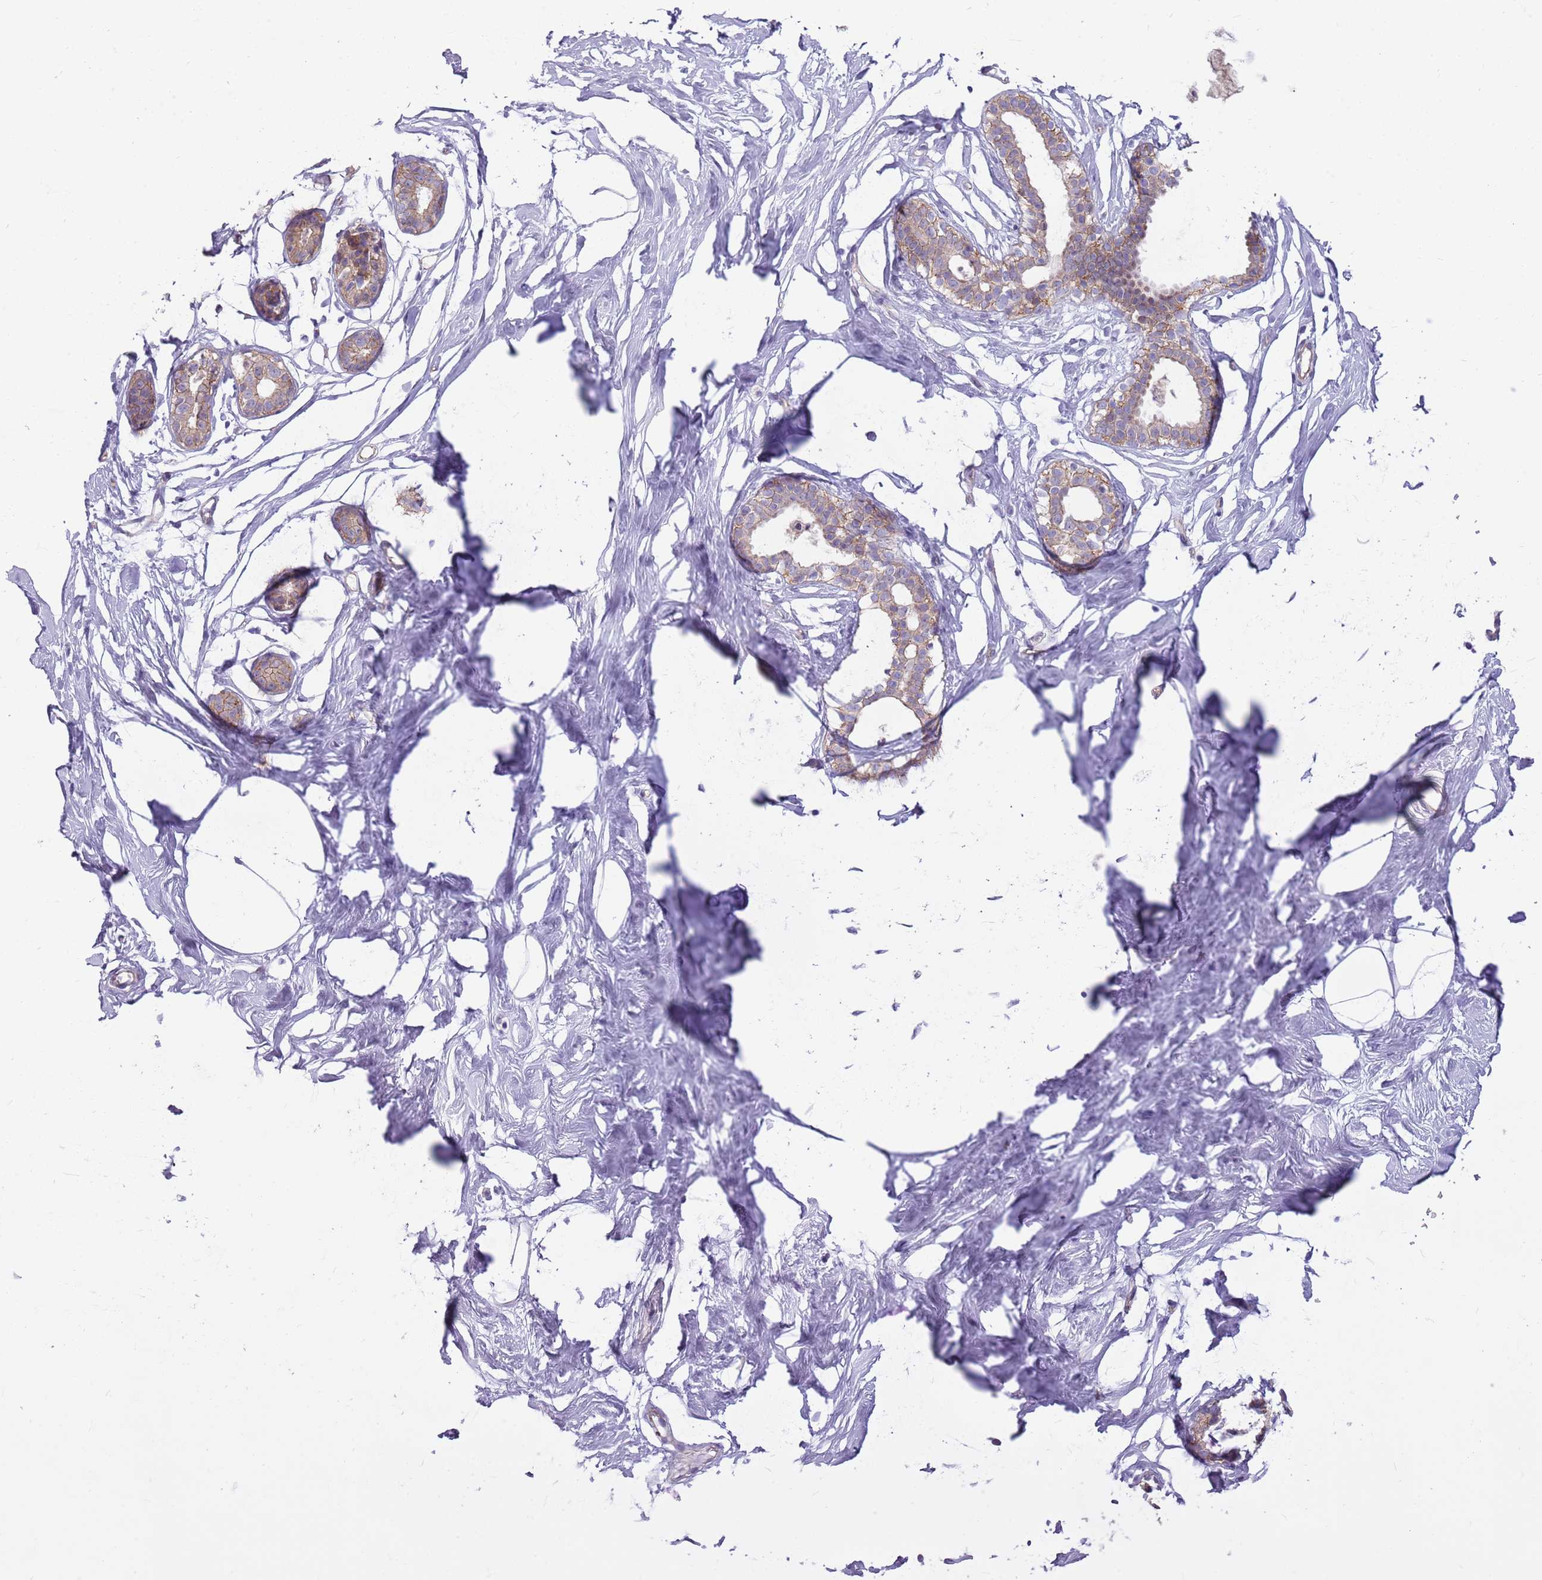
{"staining": {"intensity": "negative", "quantity": "none", "location": "none"}, "tissue": "breast", "cell_type": "Adipocytes", "image_type": "normal", "snomed": [{"axis": "morphology", "description": "Normal tissue, NOS"}, {"axis": "morphology", "description": "Adenoma, NOS"}, {"axis": "topography", "description": "Breast"}], "caption": "Immunohistochemistry of normal human breast demonstrates no staining in adipocytes.", "gene": "PARP8", "patient": {"sex": "female", "age": 23}}